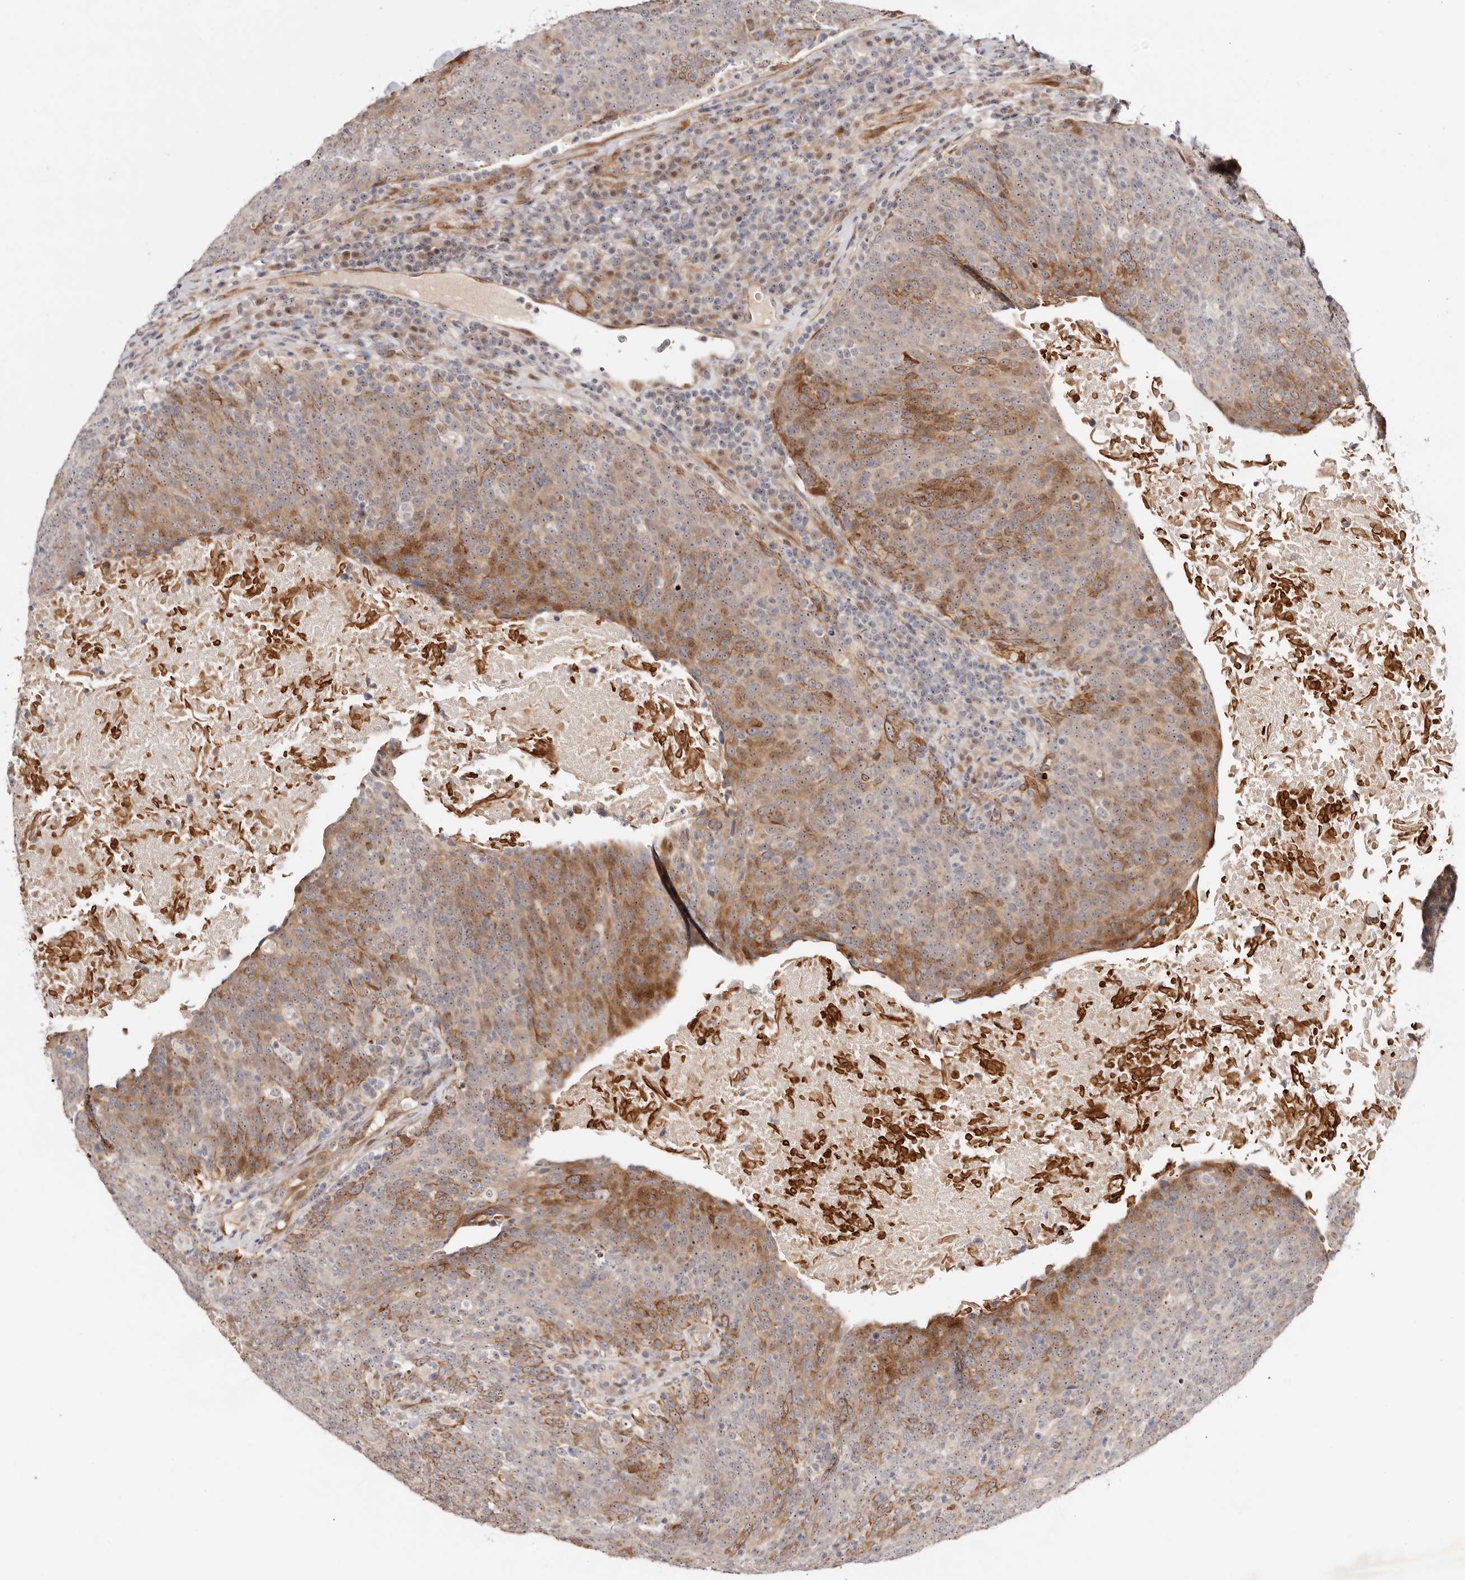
{"staining": {"intensity": "moderate", "quantity": "25%-75%", "location": "cytoplasmic/membranous"}, "tissue": "head and neck cancer", "cell_type": "Tumor cells", "image_type": "cancer", "snomed": [{"axis": "morphology", "description": "Squamous cell carcinoma, NOS"}, {"axis": "morphology", "description": "Squamous cell carcinoma, metastatic, NOS"}, {"axis": "topography", "description": "Lymph node"}, {"axis": "topography", "description": "Head-Neck"}], "caption": "Immunohistochemical staining of head and neck cancer reveals medium levels of moderate cytoplasmic/membranous expression in about 25%-75% of tumor cells.", "gene": "ODF2L", "patient": {"sex": "male", "age": 62}}